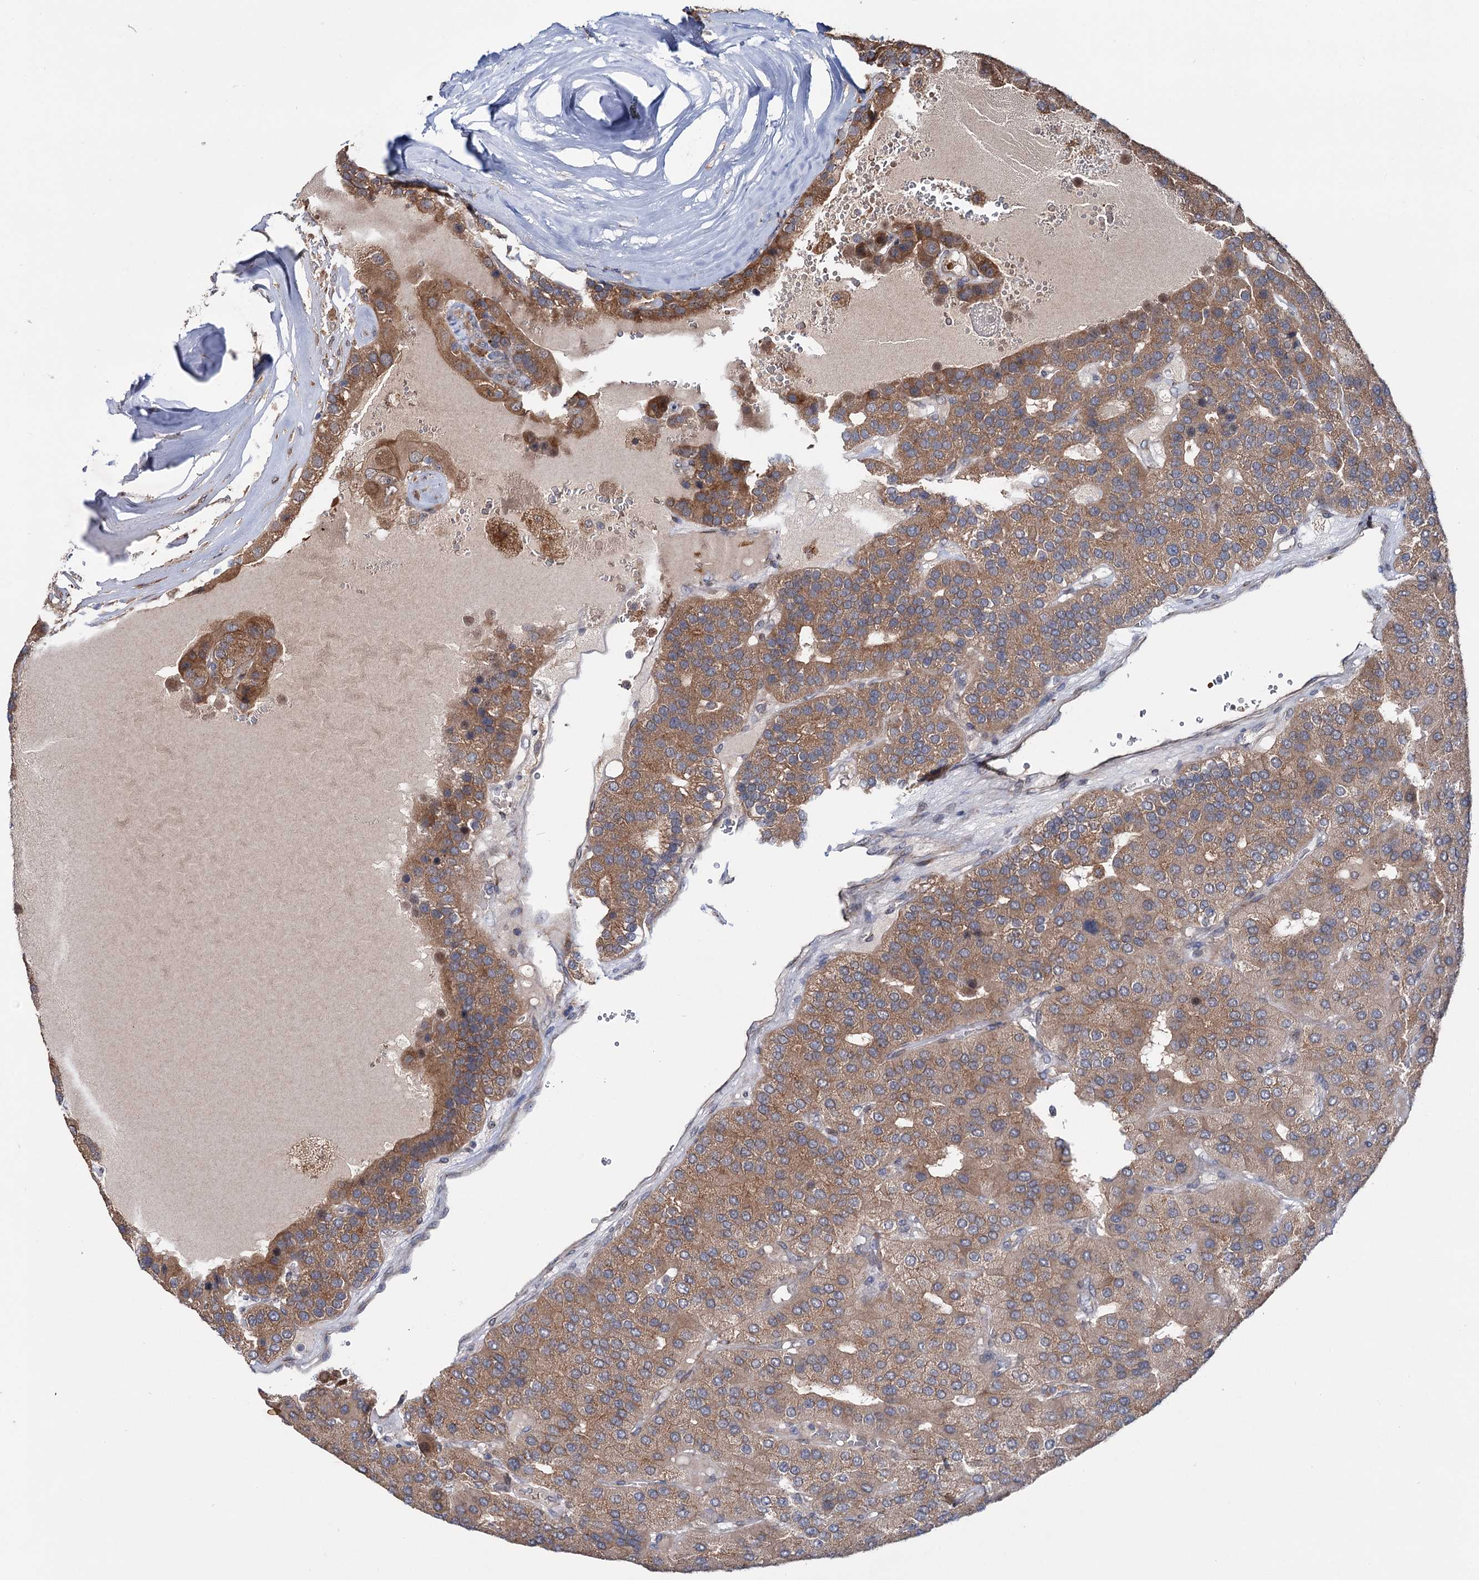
{"staining": {"intensity": "moderate", "quantity": ">75%", "location": "cytoplasmic/membranous"}, "tissue": "parathyroid gland", "cell_type": "Glandular cells", "image_type": "normal", "snomed": [{"axis": "morphology", "description": "Normal tissue, NOS"}, {"axis": "morphology", "description": "Adenoma, NOS"}, {"axis": "topography", "description": "Parathyroid gland"}], "caption": "Benign parathyroid gland shows moderate cytoplasmic/membranous expression in approximately >75% of glandular cells, visualized by immunohistochemistry. (Stains: DAB (3,3'-diaminobenzidine) in brown, nuclei in blue, Microscopy: brightfield microscopy at high magnification).", "gene": "PTPN3", "patient": {"sex": "female", "age": 86}}